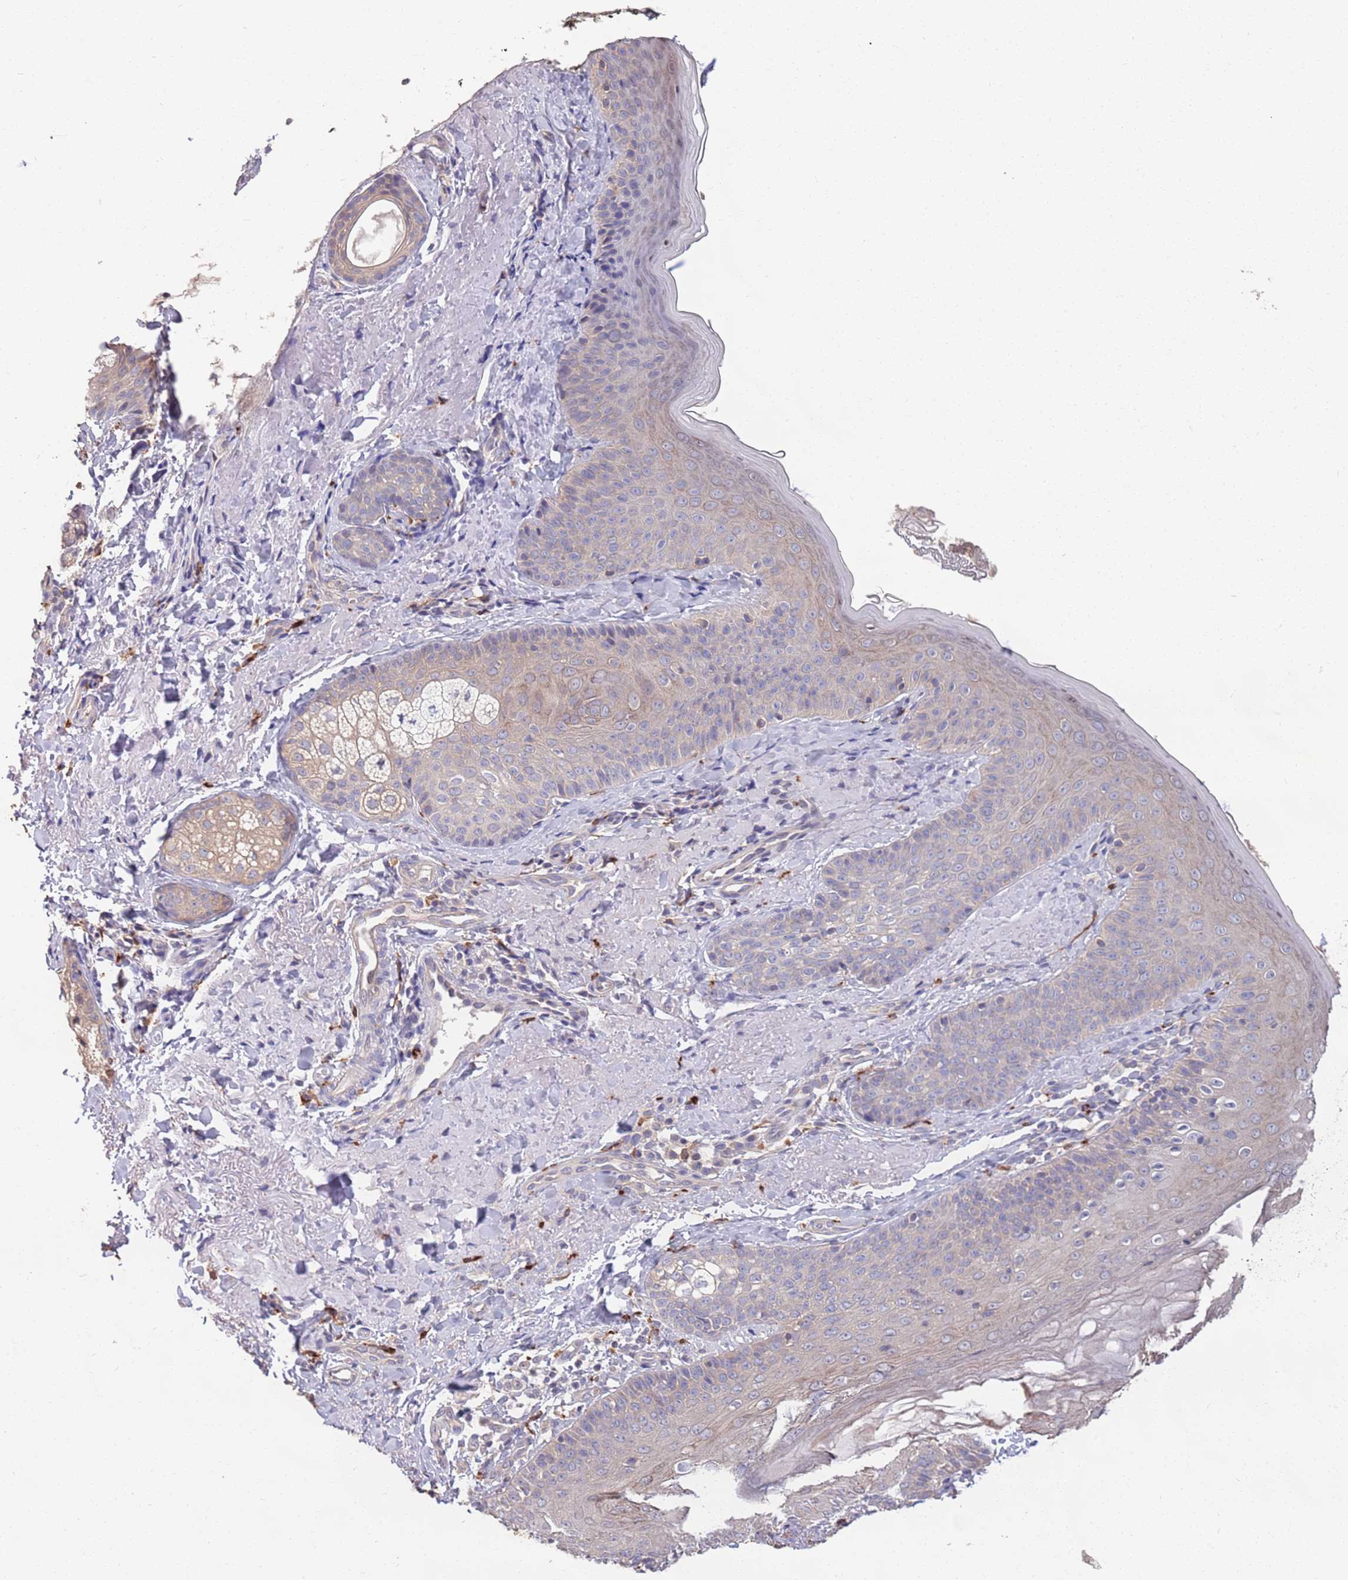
{"staining": {"intensity": "strong", "quantity": "<25%", "location": "cytoplasmic/membranous"}, "tissue": "skin", "cell_type": "Fibroblasts", "image_type": "normal", "snomed": [{"axis": "morphology", "description": "Normal tissue, NOS"}, {"axis": "topography", "description": "Skin"}], "caption": "Human skin stained for a protein (brown) shows strong cytoplasmic/membranous positive expression in approximately <25% of fibroblasts.", "gene": "MARVELD2", "patient": {"sex": "male", "age": 57}}